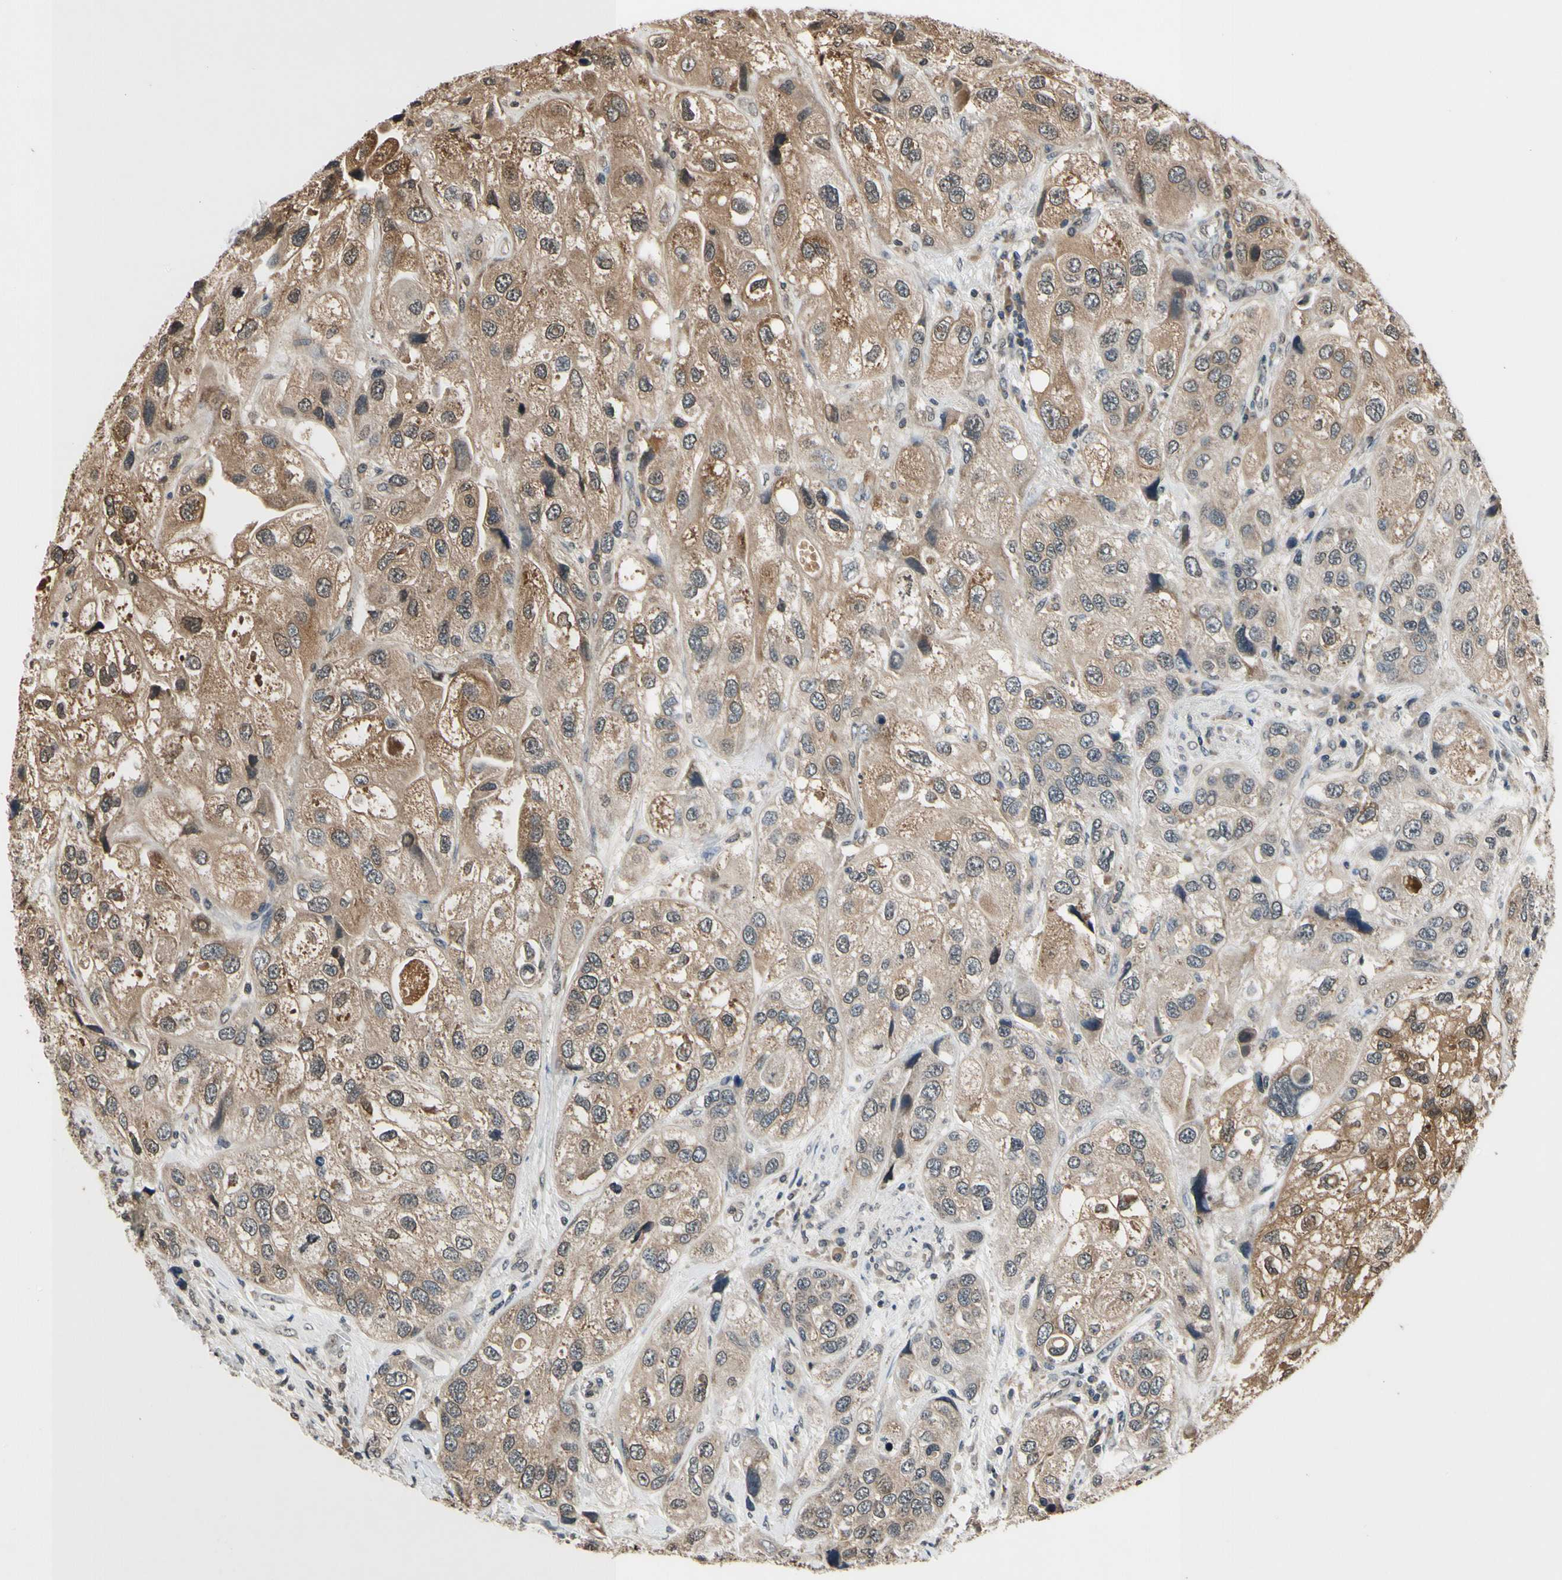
{"staining": {"intensity": "moderate", "quantity": ">75%", "location": "cytoplasmic/membranous"}, "tissue": "urothelial cancer", "cell_type": "Tumor cells", "image_type": "cancer", "snomed": [{"axis": "morphology", "description": "Urothelial carcinoma, High grade"}, {"axis": "topography", "description": "Urinary bladder"}], "caption": "Moderate cytoplasmic/membranous expression for a protein is present in approximately >75% of tumor cells of urothelial carcinoma (high-grade) using IHC.", "gene": "GCLC", "patient": {"sex": "female", "age": 64}}